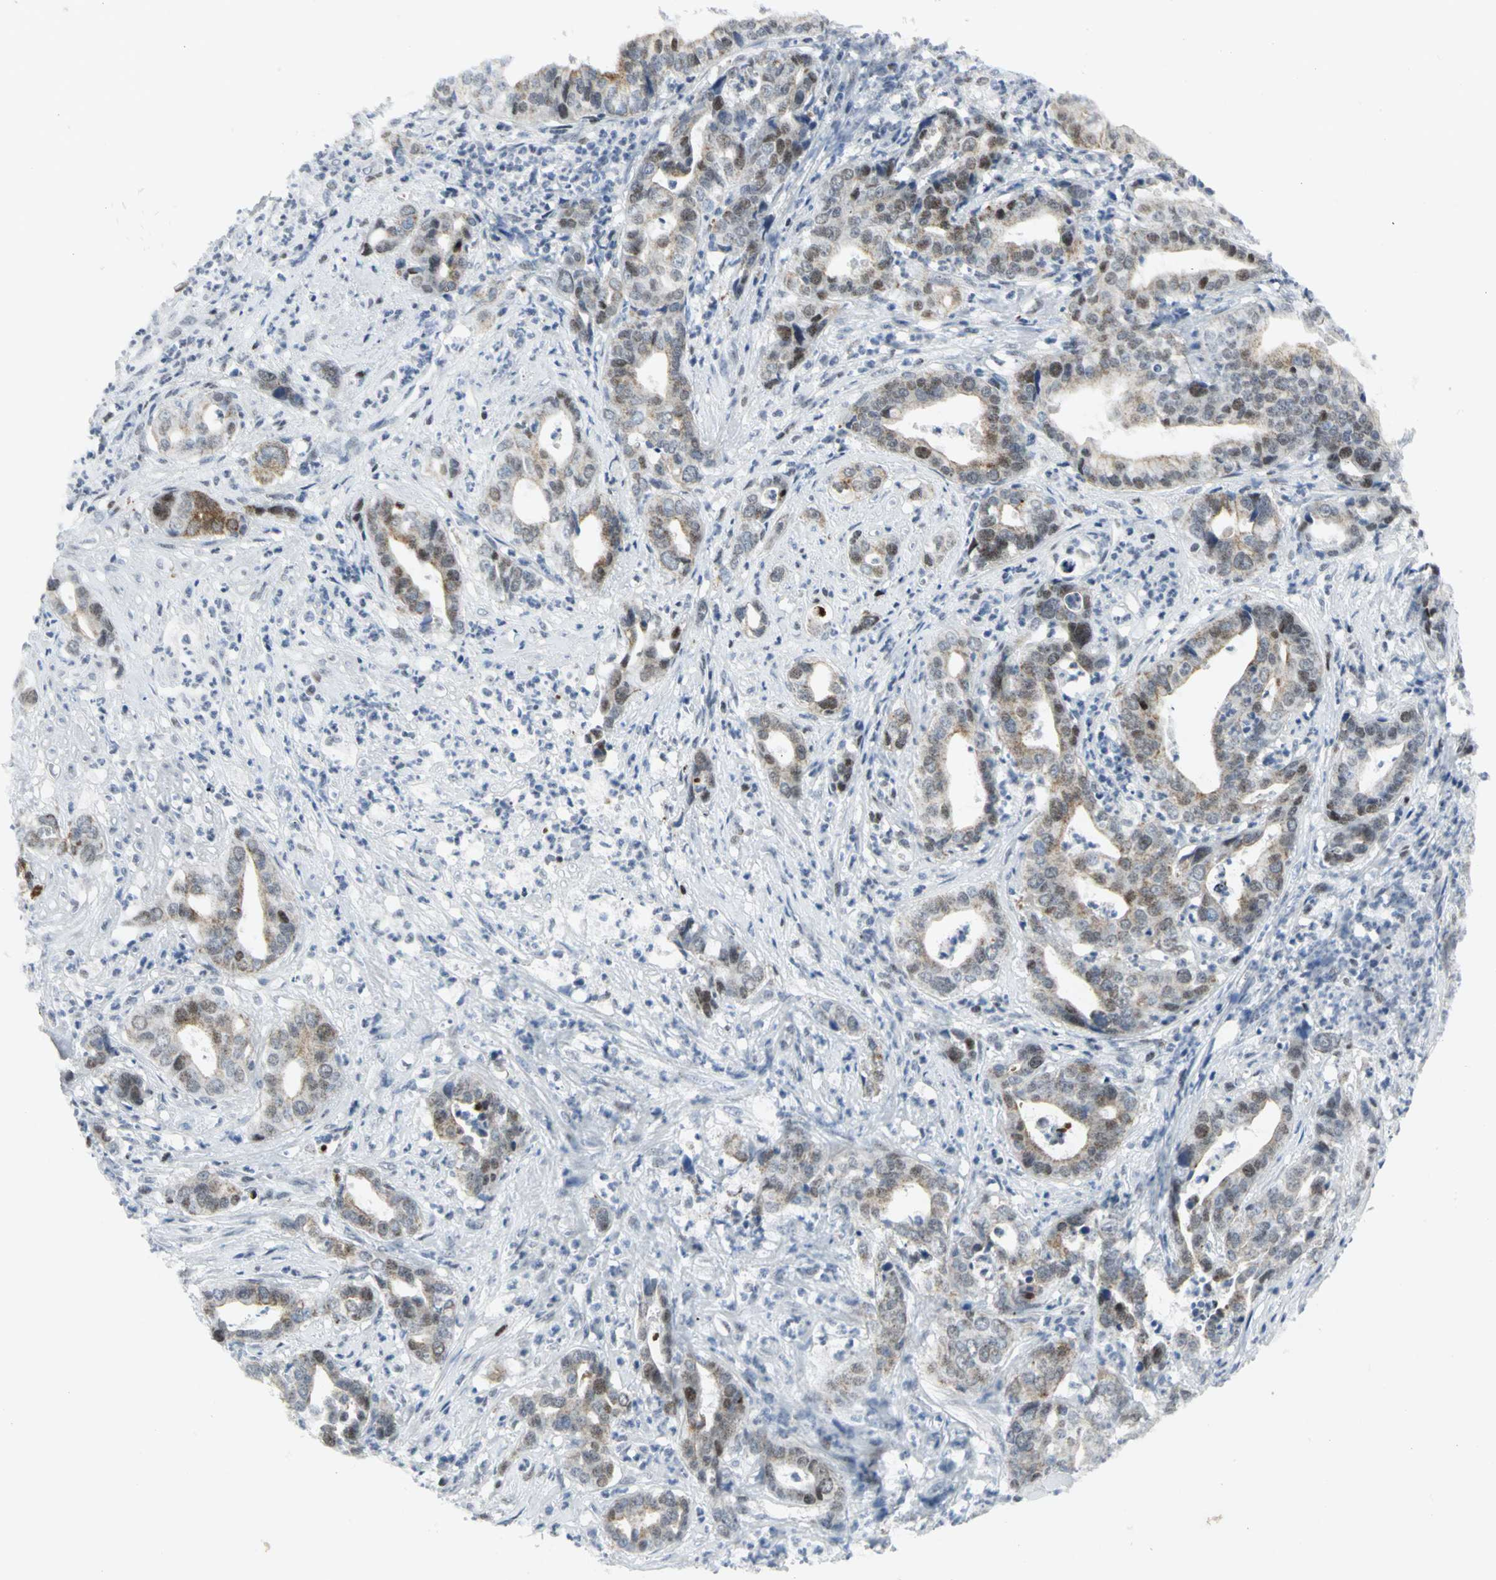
{"staining": {"intensity": "moderate", "quantity": ">75%", "location": "cytoplasmic/membranous"}, "tissue": "liver cancer", "cell_type": "Tumor cells", "image_type": "cancer", "snomed": [{"axis": "morphology", "description": "Cholangiocarcinoma"}, {"axis": "topography", "description": "Liver"}], "caption": "Human liver cancer (cholangiocarcinoma) stained for a protein (brown) reveals moderate cytoplasmic/membranous positive staining in approximately >75% of tumor cells.", "gene": "RPA1", "patient": {"sex": "female", "age": 61}}